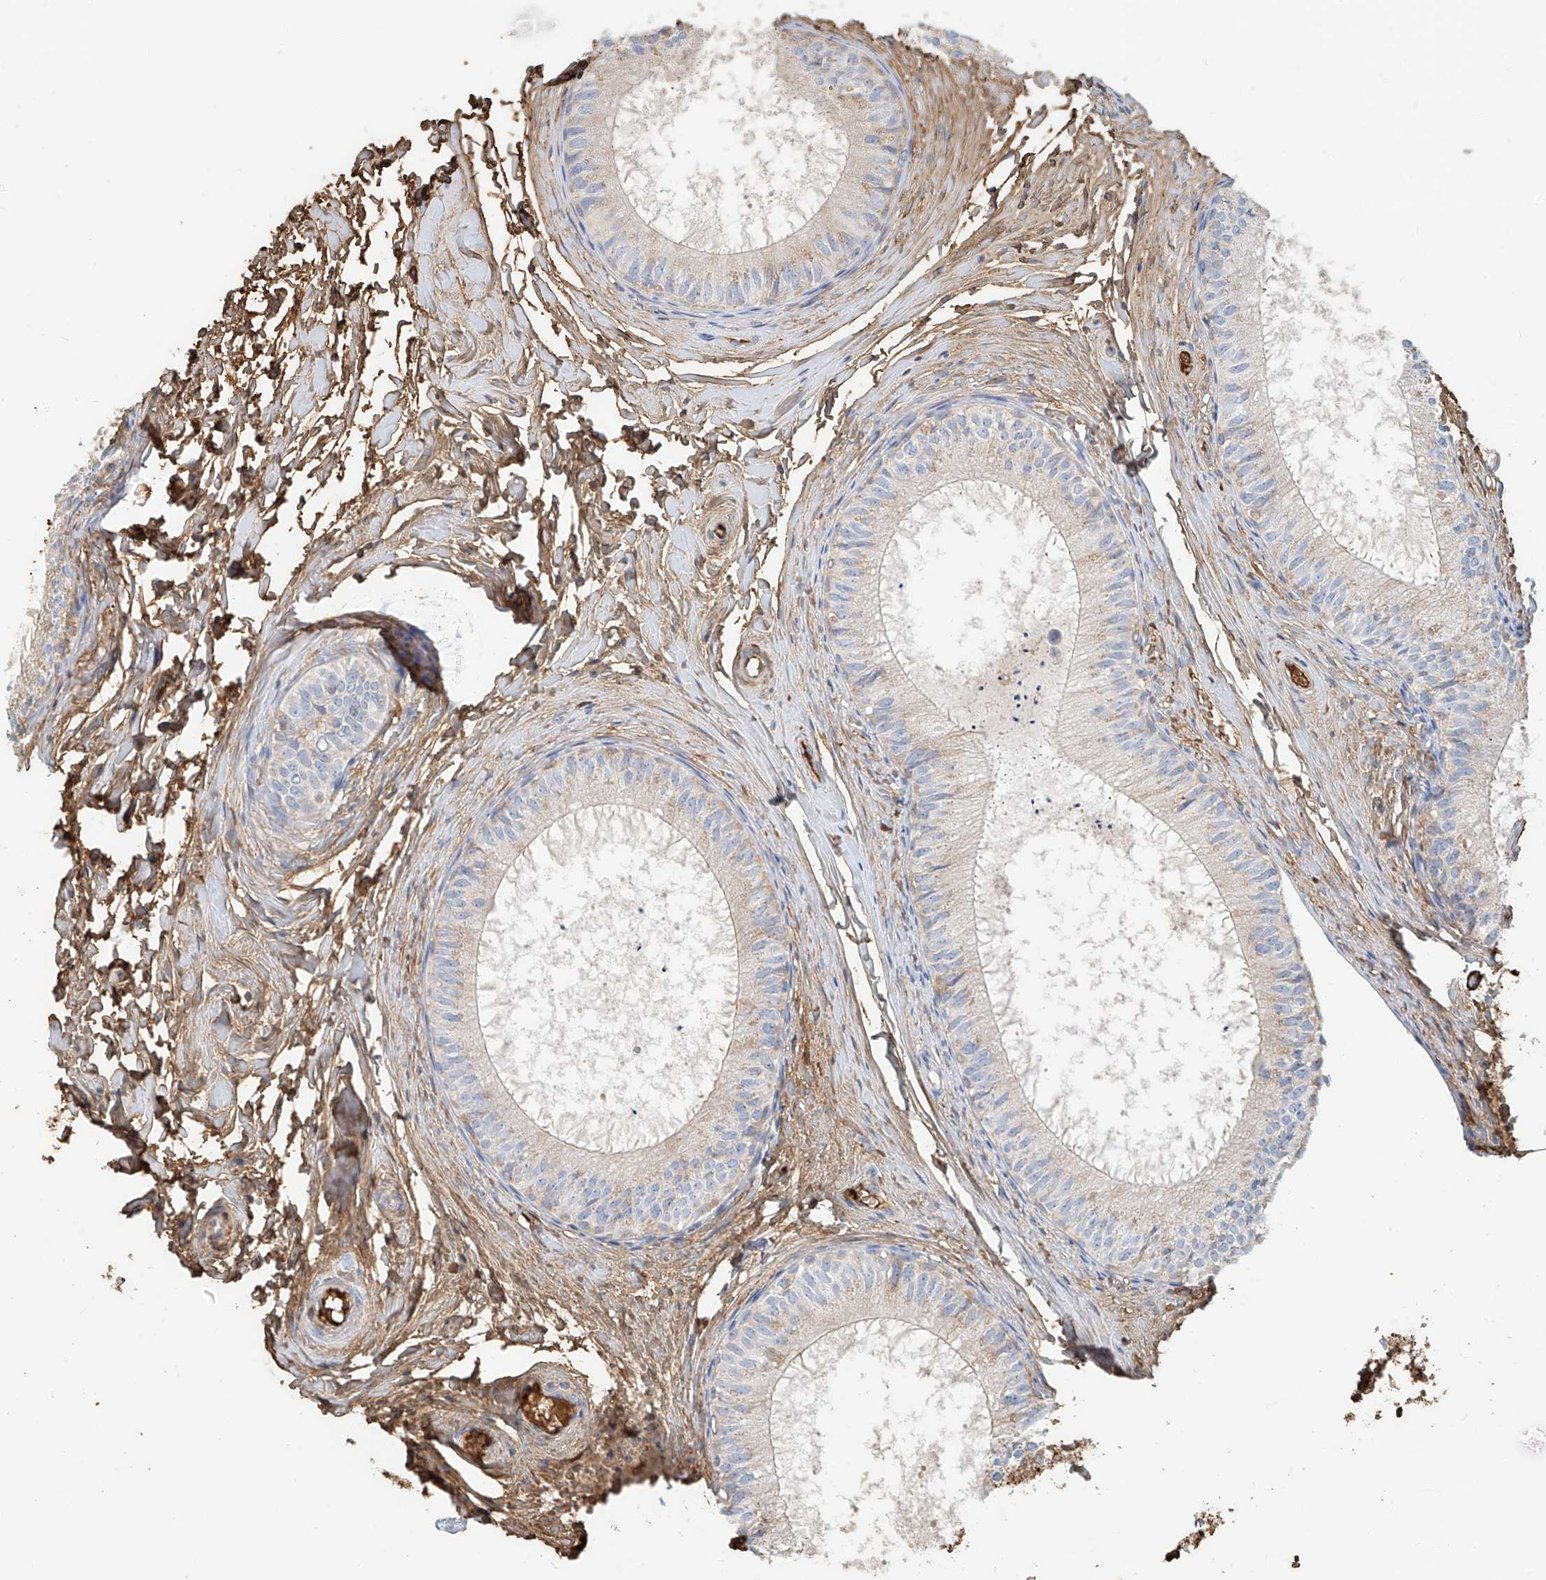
{"staining": {"intensity": "moderate", "quantity": "<25%", "location": "cytoplasmic/membranous"}, "tissue": "epididymis", "cell_type": "Glandular cells", "image_type": "normal", "snomed": [{"axis": "morphology", "description": "Normal tissue, NOS"}, {"axis": "topography", "description": "Epididymis"}], "caption": "Immunohistochemical staining of normal human epididymis shows <25% levels of moderate cytoplasmic/membranous protein expression in approximately <25% of glandular cells.", "gene": "ZFP30", "patient": {"sex": "male", "age": 34}}